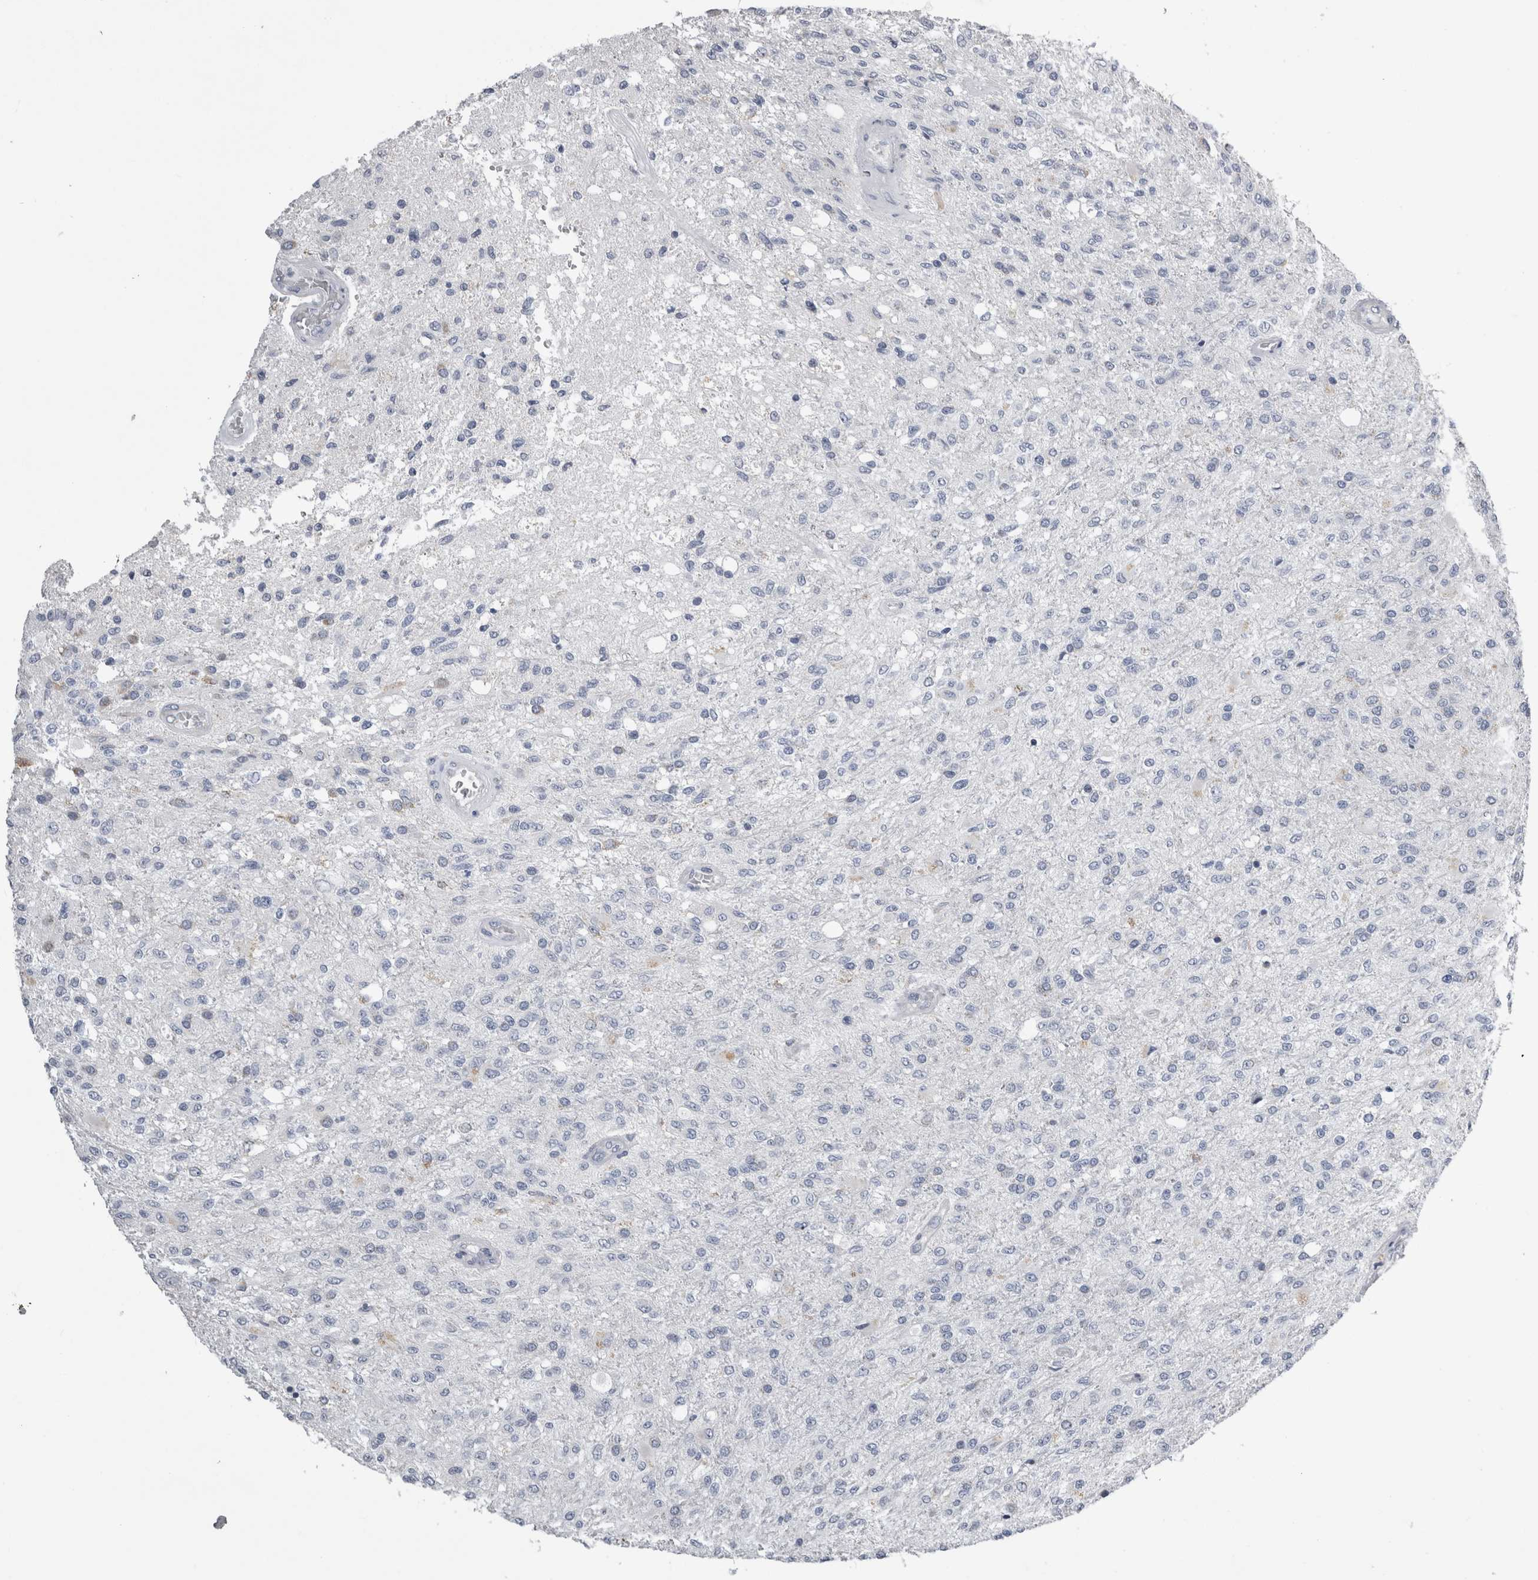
{"staining": {"intensity": "negative", "quantity": "none", "location": "none"}, "tissue": "glioma", "cell_type": "Tumor cells", "image_type": "cancer", "snomed": [{"axis": "morphology", "description": "Normal tissue, NOS"}, {"axis": "morphology", "description": "Glioma, malignant, High grade"}, {"axis": "topography", "description": "Cerebral cortex"}], "caption": "DAB immunohistochemical staining of glioma displays no significant staining in tumor cells. (DAB (3,3'-diaminobenzidine) IHC visualized using brightfield microscopy, high magnification).", "gene": "DHRS4", "patient": {"sex": "male", "age": 77}}